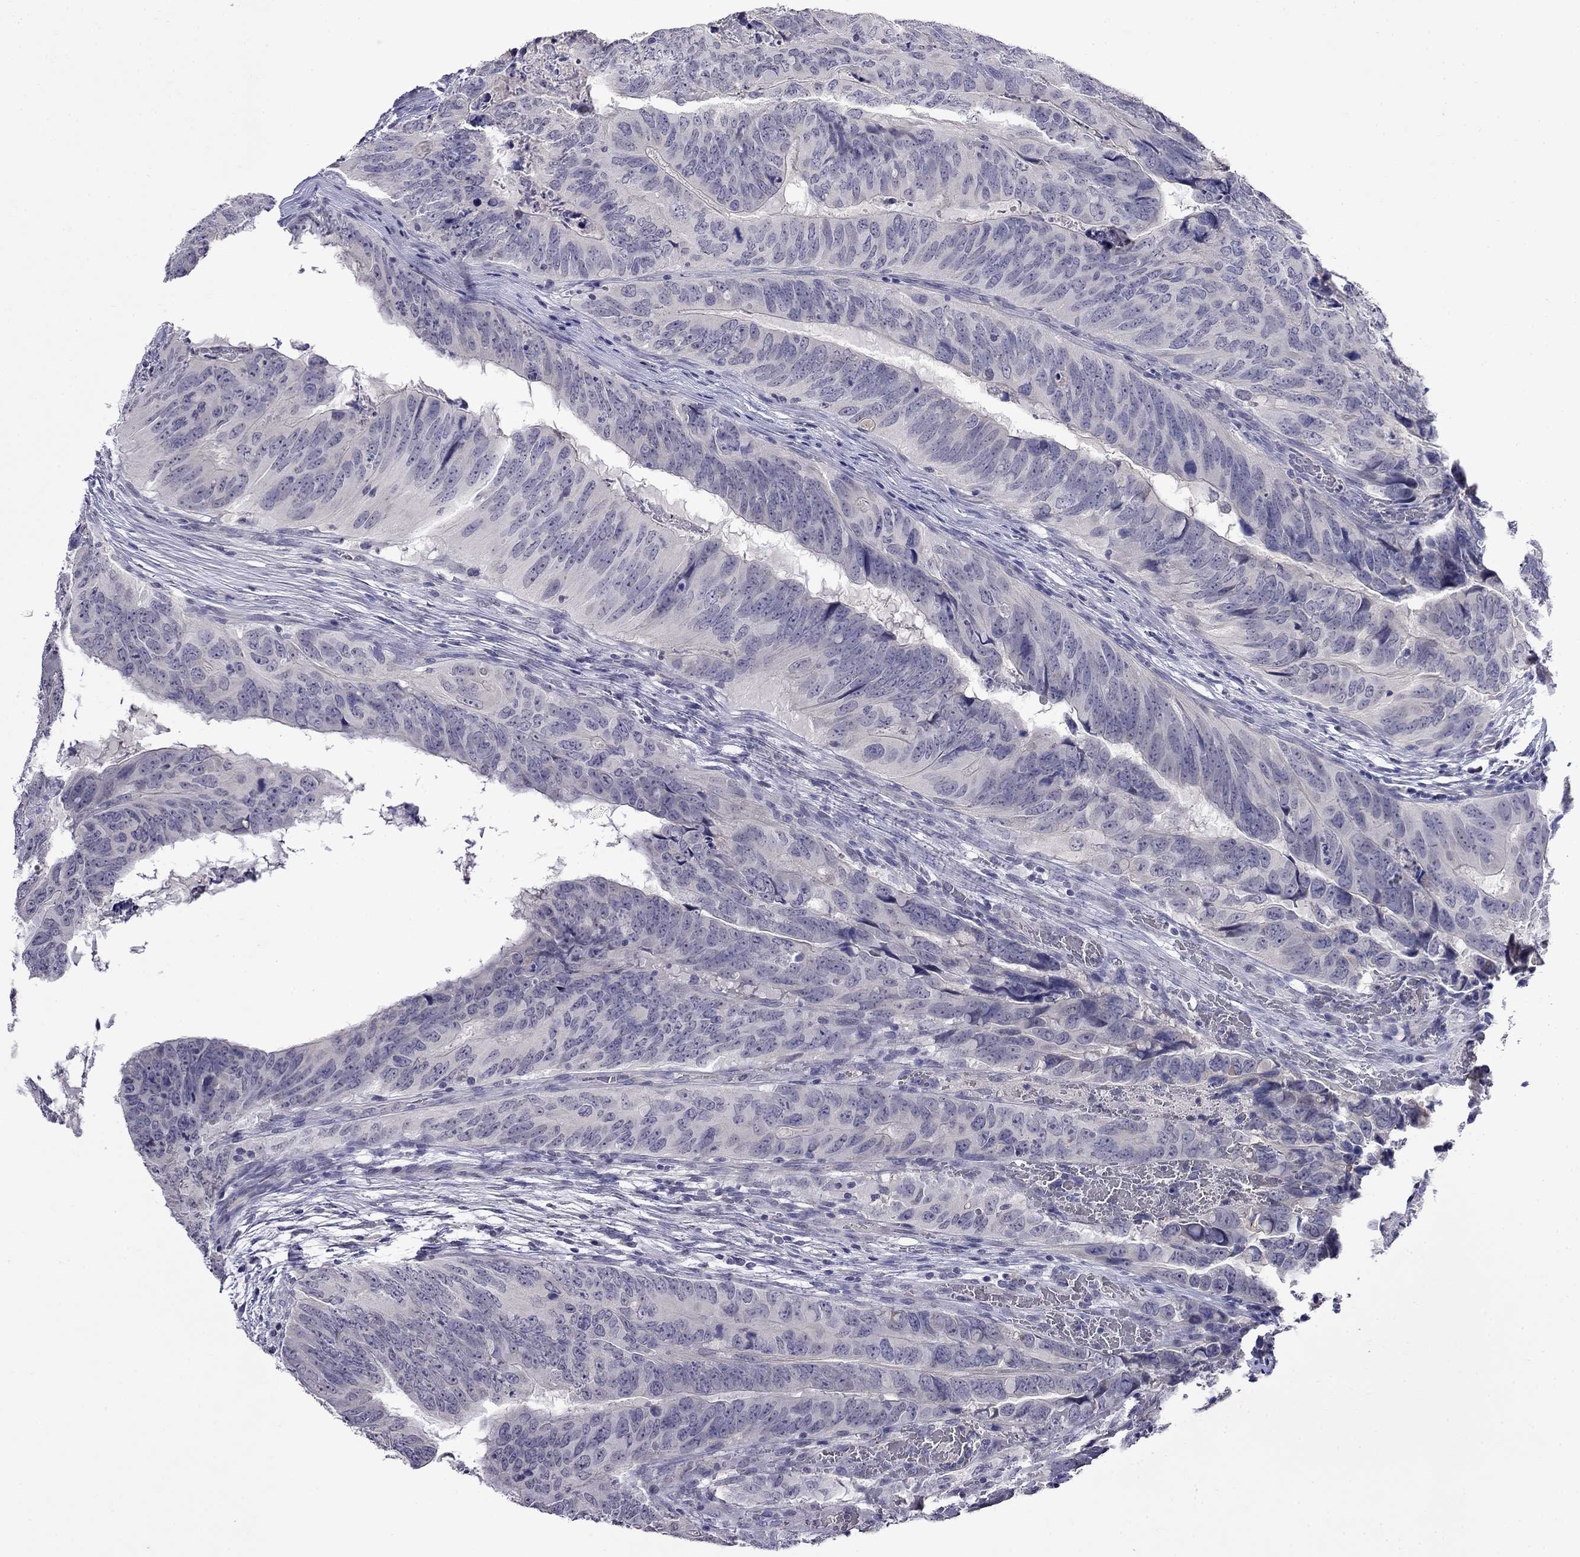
{"staining": {"intensity": "negative", "quantity": "none", "location": "none"}, "tissue": "colorectal cancer", "cell_type": "Tumor cells", "image_type": "cancer", "snomed": [{"axis": "morphology", "description": "Adenocarcinoma, NOS"}, {"axis": "topography", "description": "Colon"}], "caption": "There is no significant staining in tumor cells of colorectal adenocarcinoma.", "gene": "STAR", "patient": {"sex": "male", "age": 79}}